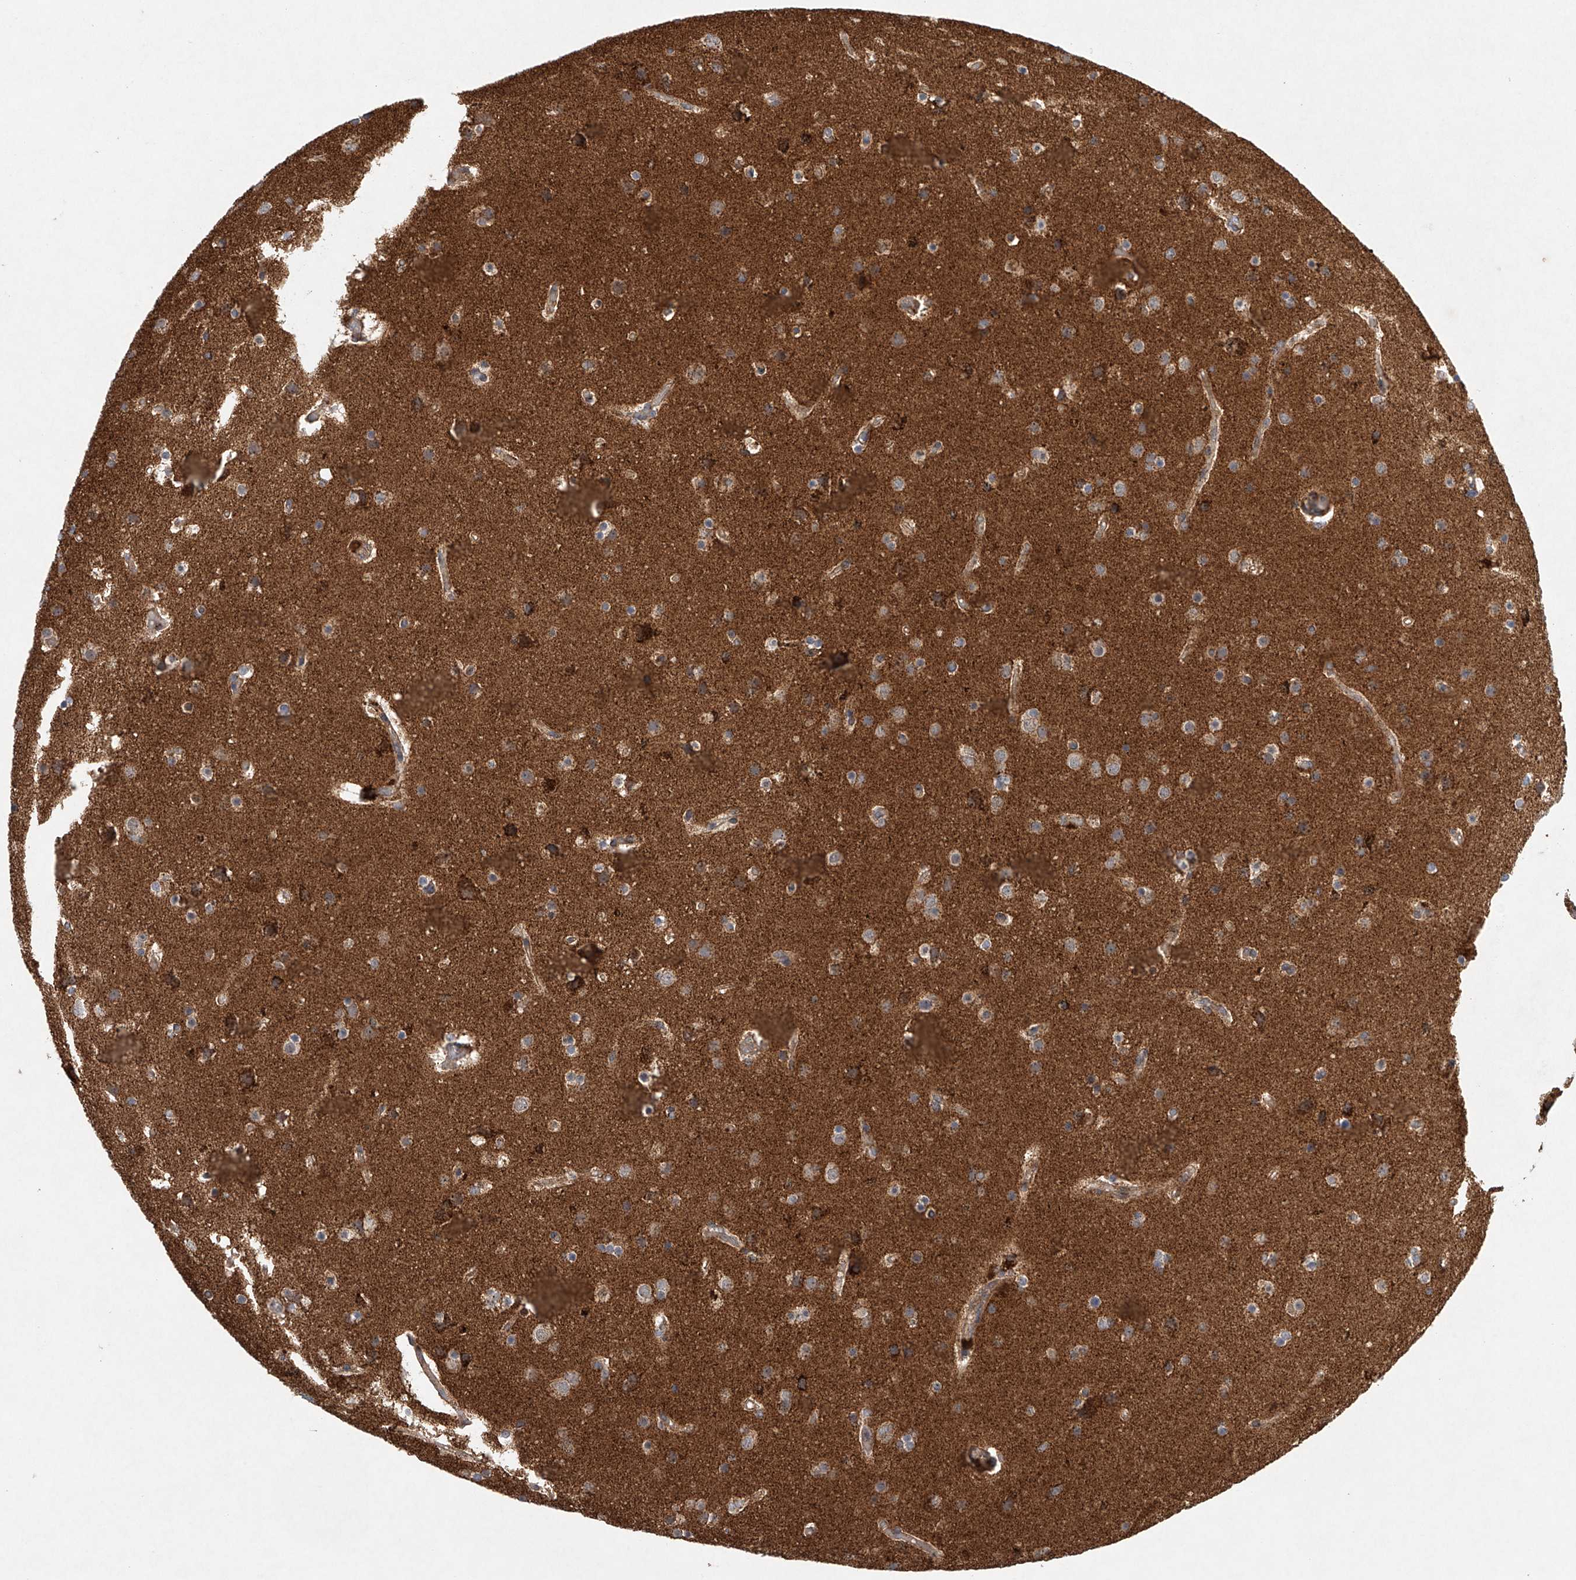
{"staining": {"intensity": "weak", "quantity": "<25%", "location": "cytoplasmic/membranous"}, "tissue": "glioma", "cell_type": "Tumor cells", "image_type": "cancer", "snomed": [{"axis": "morphology", "description": "Glioma, malignant, High grade"}, {"axis": "topography", "description": "Cerebral cortex"}], "caption": "High power microscopy histopathology image of an IHC histopathology image of glioma, revealing no significant expression in tumor cells.", "gene": "DCAF11", "patient": {"sex": "female", "age": 36}}